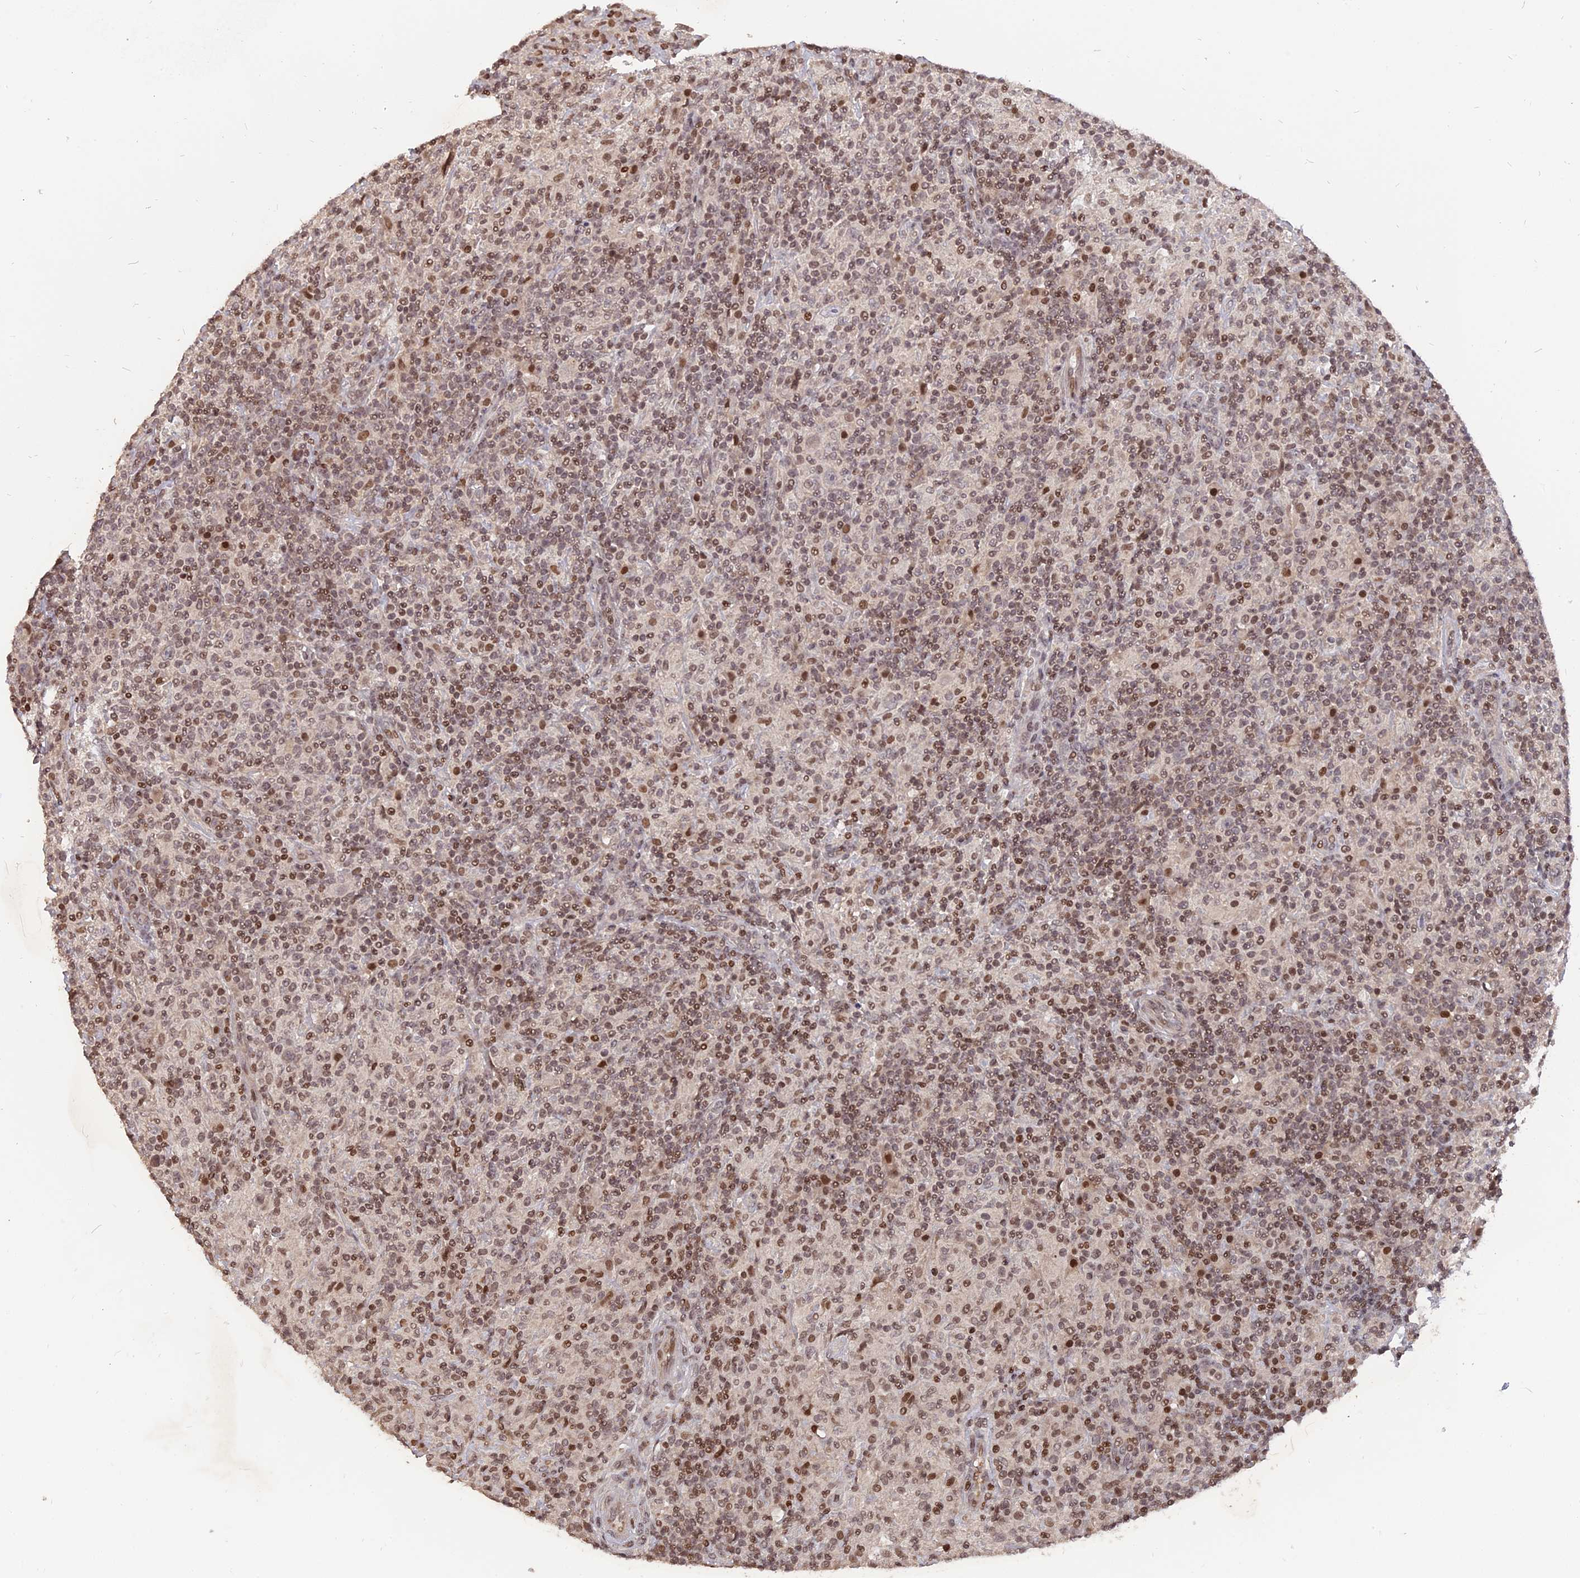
{"staining": {"intensity": "negative", "quantity": "none", "location": "none"}, "tissue": "lymphoma", "cell_type": "Tumor cells", "image_type": "cancer", "snomed": [{"axis": "morphology", "description": "Hodgkin's disease, NOS"}, {"axis": "topography", "description": "Lymph node"}], "caption": "This is an immunohistochemistry (IHC) histopathology image of lymphoma. There is no staining in tumor cells.", "gene": "NR1H3", "patient": {"sex": "male", "age": 70}}